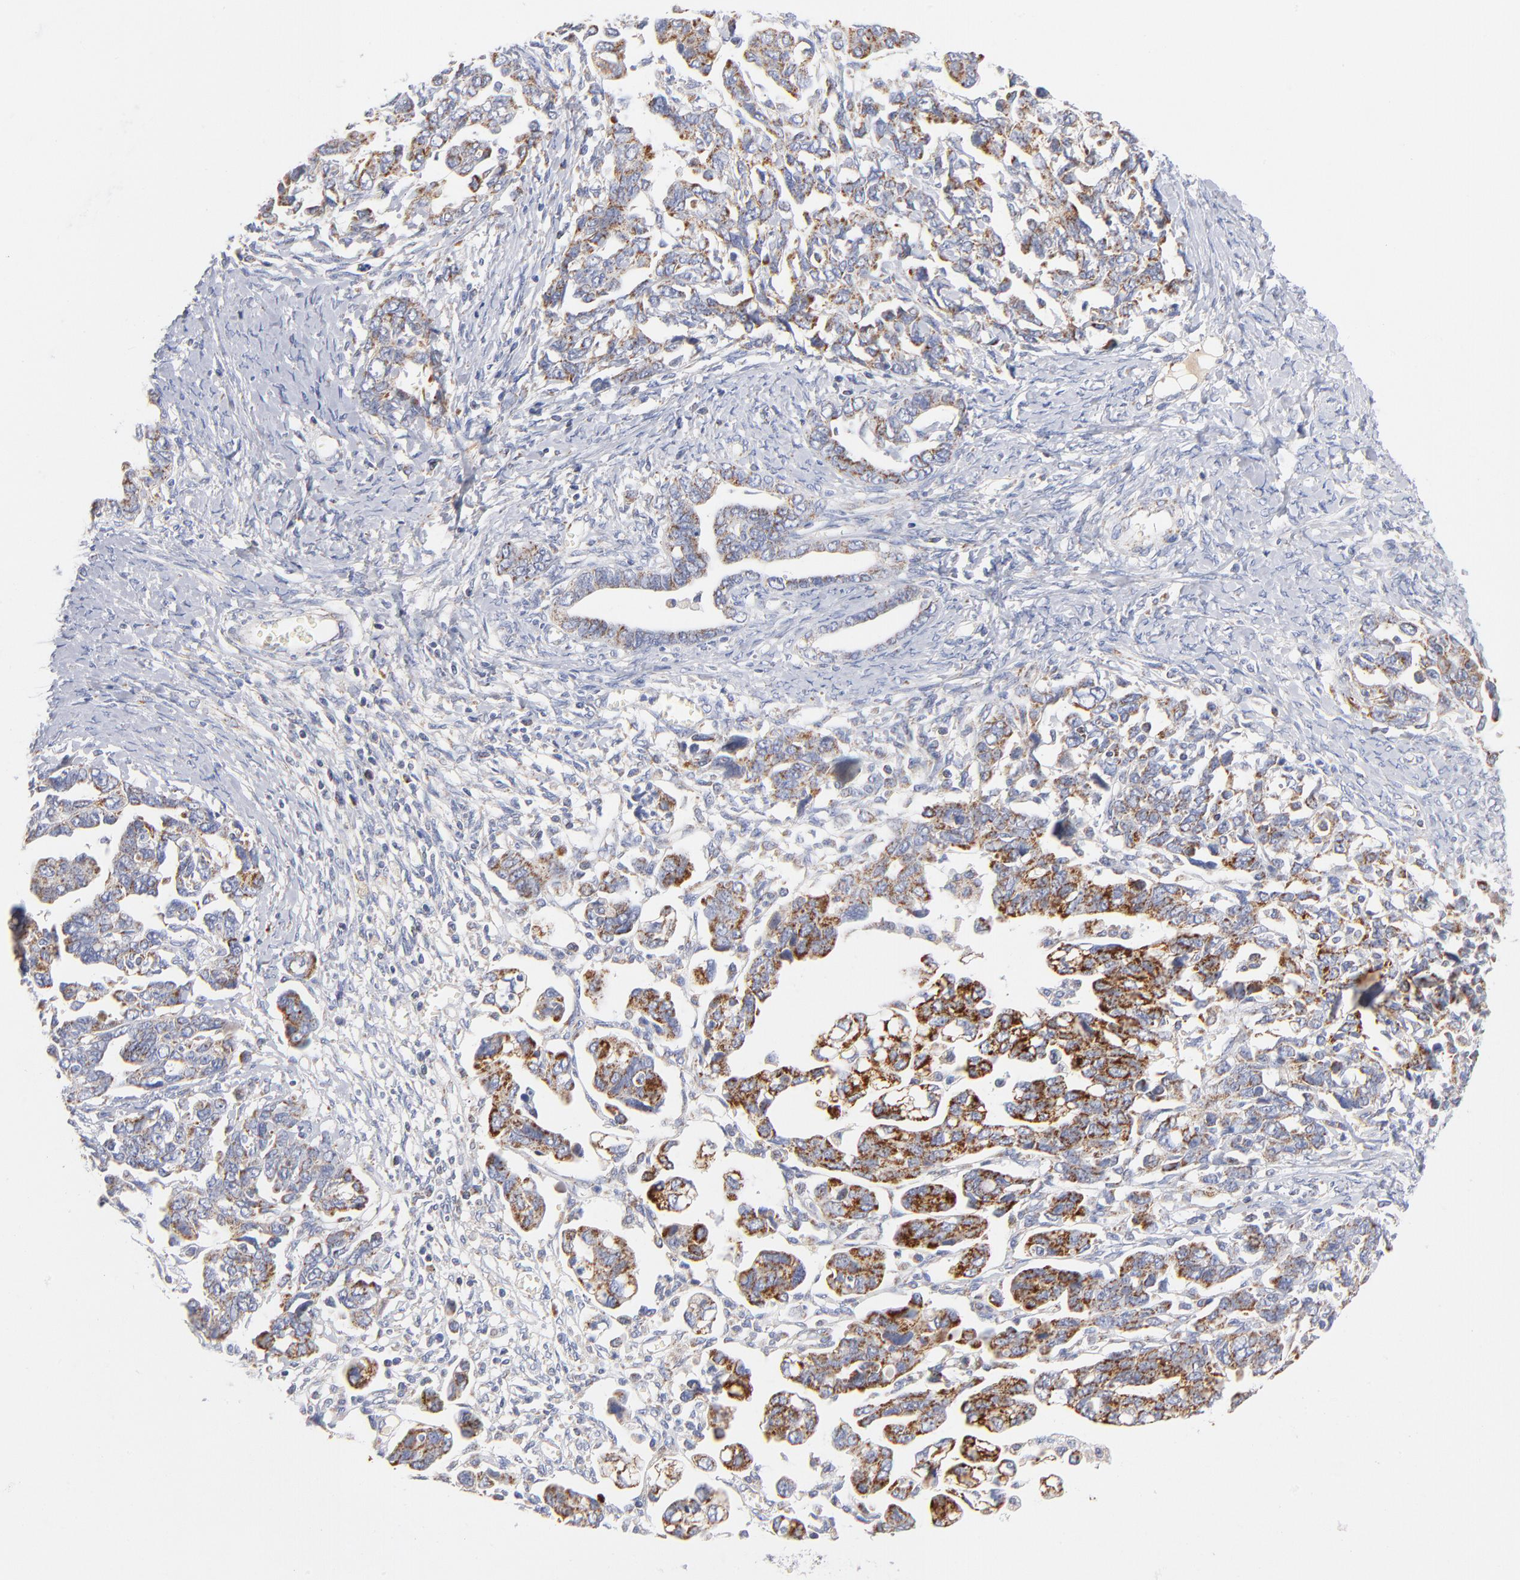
{"staining": {"intensity": "moderate", "quantity": ">75%", "location": "cytoplasmic/membranous"}, "tissue": "ovarian cancer", "cell_type": "Tumor cells", "image_type": "cancer", "snomed": [{"axis": "morphology", "description": "Cystadenocarcinoma, serous, NOS"}, {"axis": "topography", "description": "Ovary"}], "caption": "Tumor cells reveal moderate cytoplasmic/membranous positivity in about >75% of cells in ovarian cancer (serous cystadenocarcinoma). (IHC, brightfield microscopy, high magnification).", "gene": "DLAT", "patient": {"sex": "female", "age": 69}}